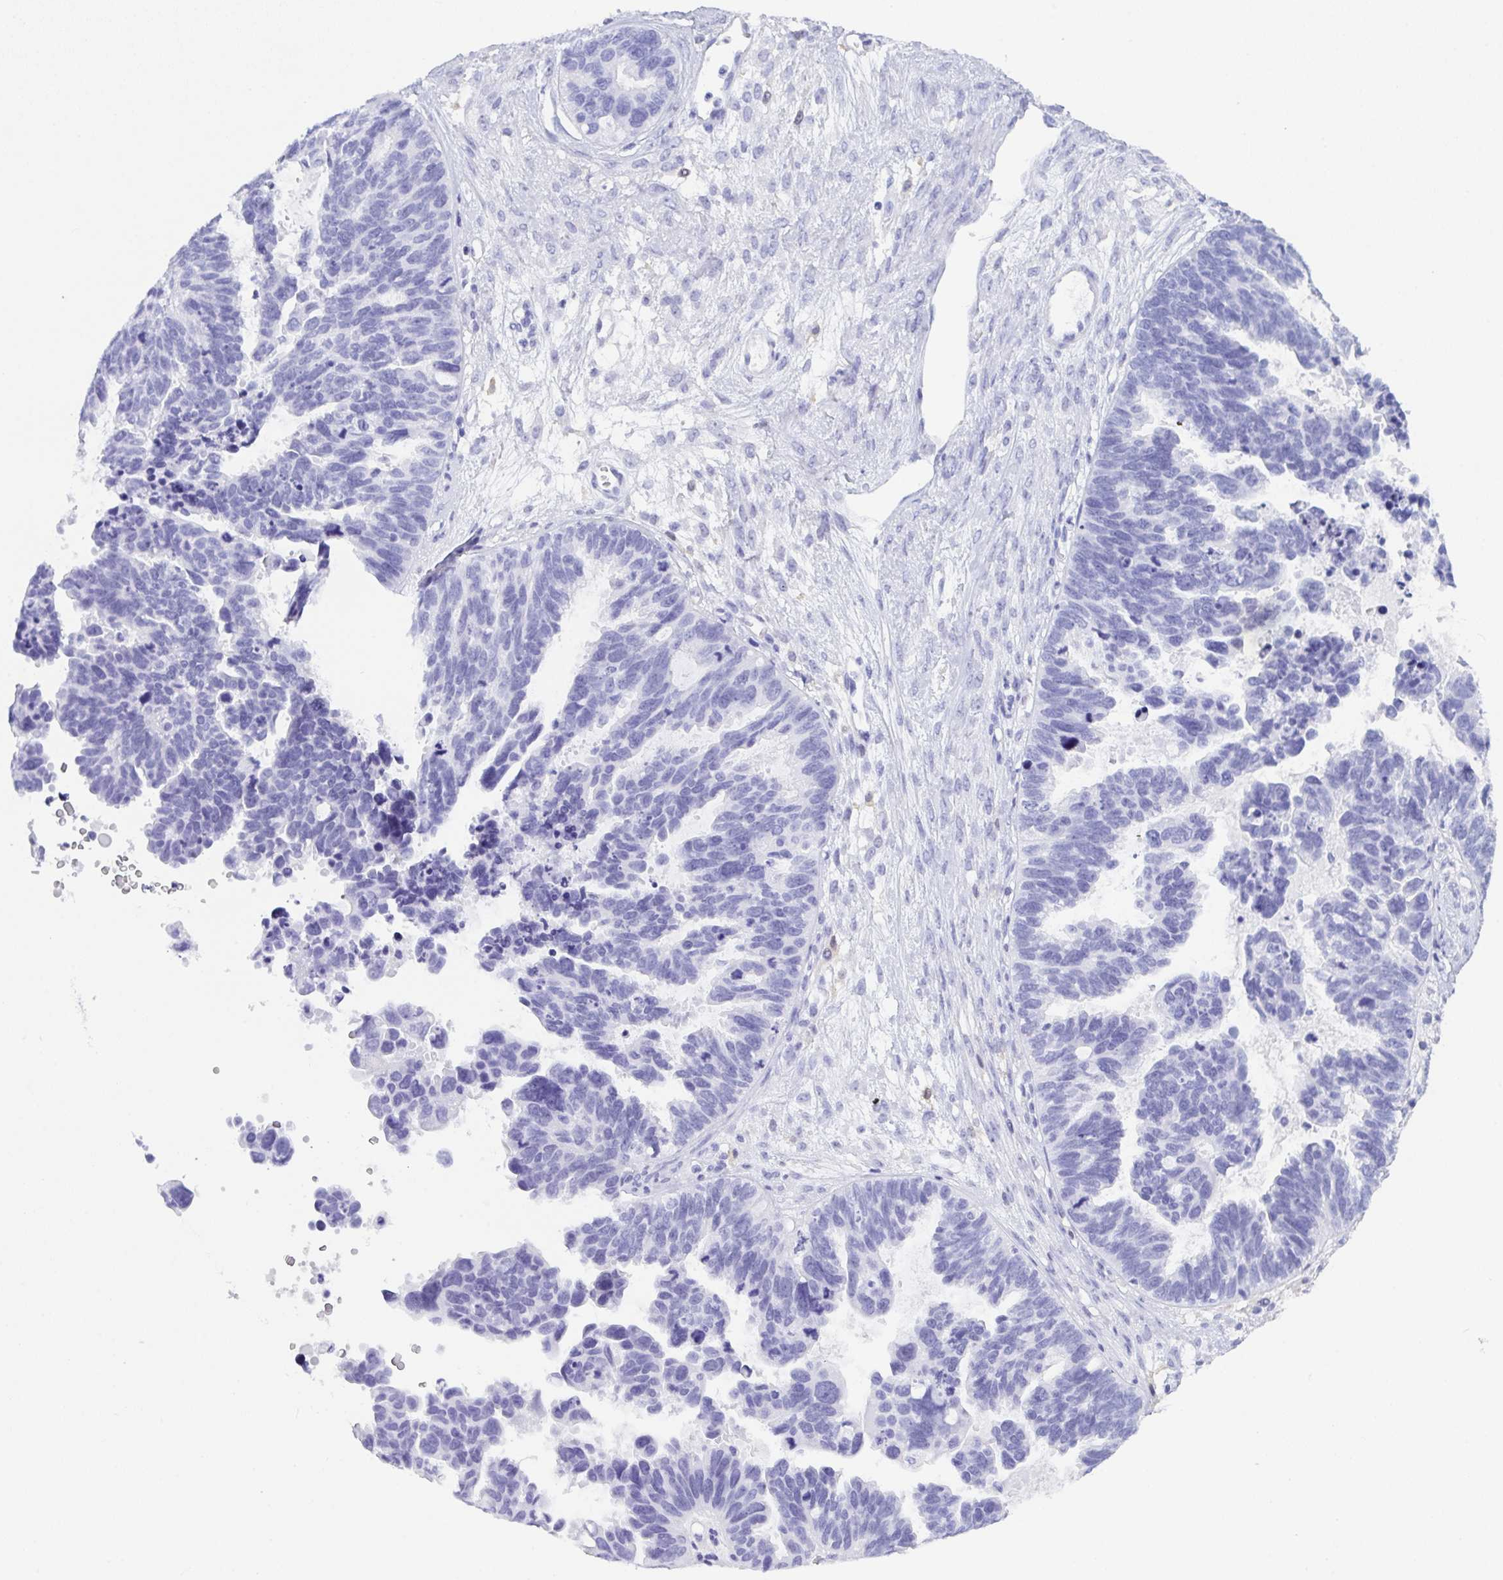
{"staining": {"intensity": "negative", "quantity": "none", "location": "none"}, "tissue": "ovarian cancer", "cell_type": "Tumor cells", "image_type": "cancer", "snomed": [{"axis": "morphology", "description": "Cystadenocarcinoma, serous, NOS"}, {"axis": "topography", "description": "Ovary"}], "caption": "Human ovarian cancer stained for a protein using immunohistochemistry displays no staining in tumor cells.", "gene": "ZNF850", "patient": {"sex": "female", "age": 60}}